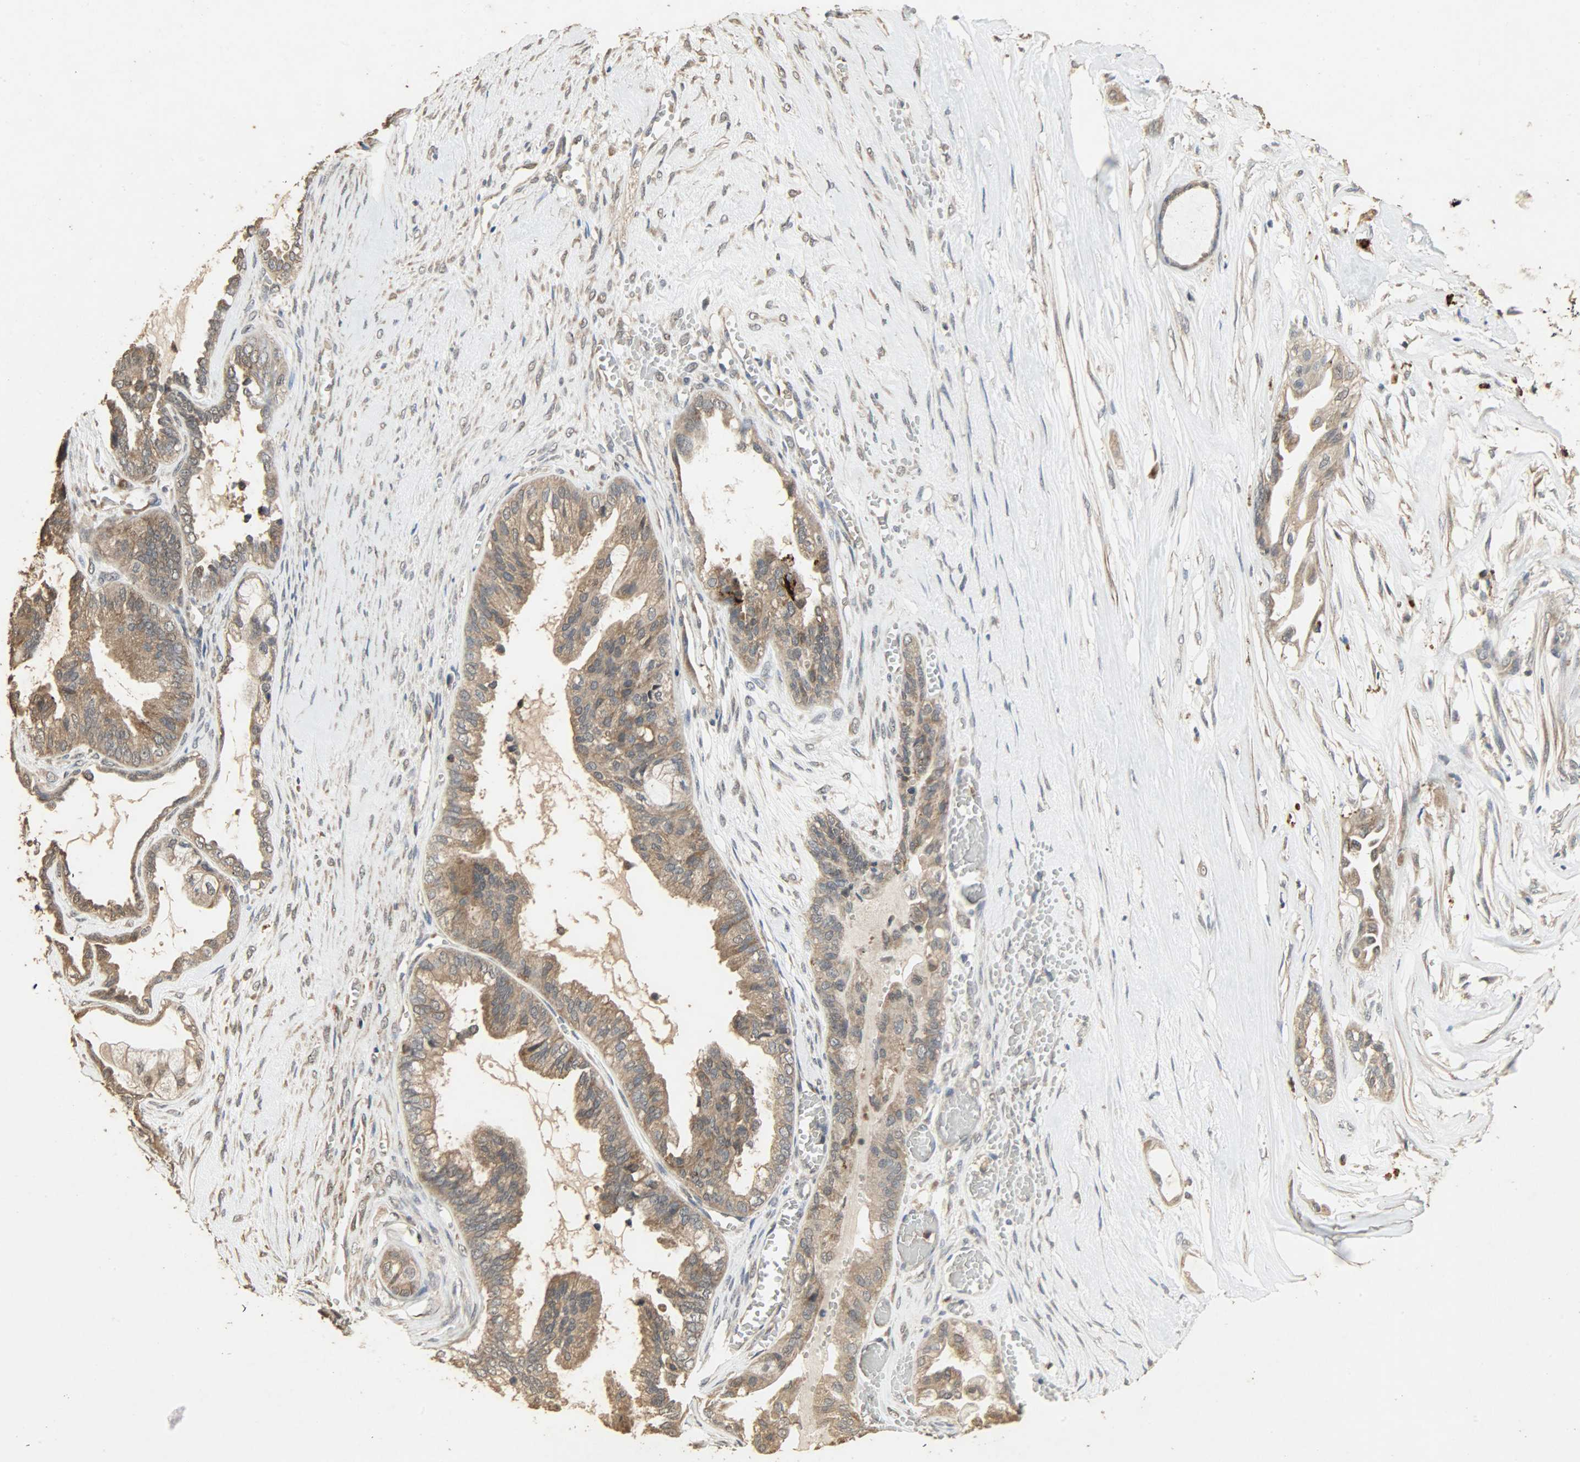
{"staining": {"intensity": "moderate", "quantity": ">75%", "location": "cytoplasmic/membranous"}, "tissue": "ovarian cancer", "cell_type": "Tumor cells", "image_type": "cancer", "snomed": [{"axis": "morphology", "description": "Carcinoma, NOS"}, {"axis": "morphology", "description": "Carcinoma, endometroid"}, {"axis": "topography", "description": "Ovary"}], "caption": "Ovarian cancer (endometroid carcinoma) stained for a protein demonstrates moderate cytoplasmic/membranous positivity in tumor cells.", "gene": "CDKN2C", "patient": {"sex": "female", "age": 50}}